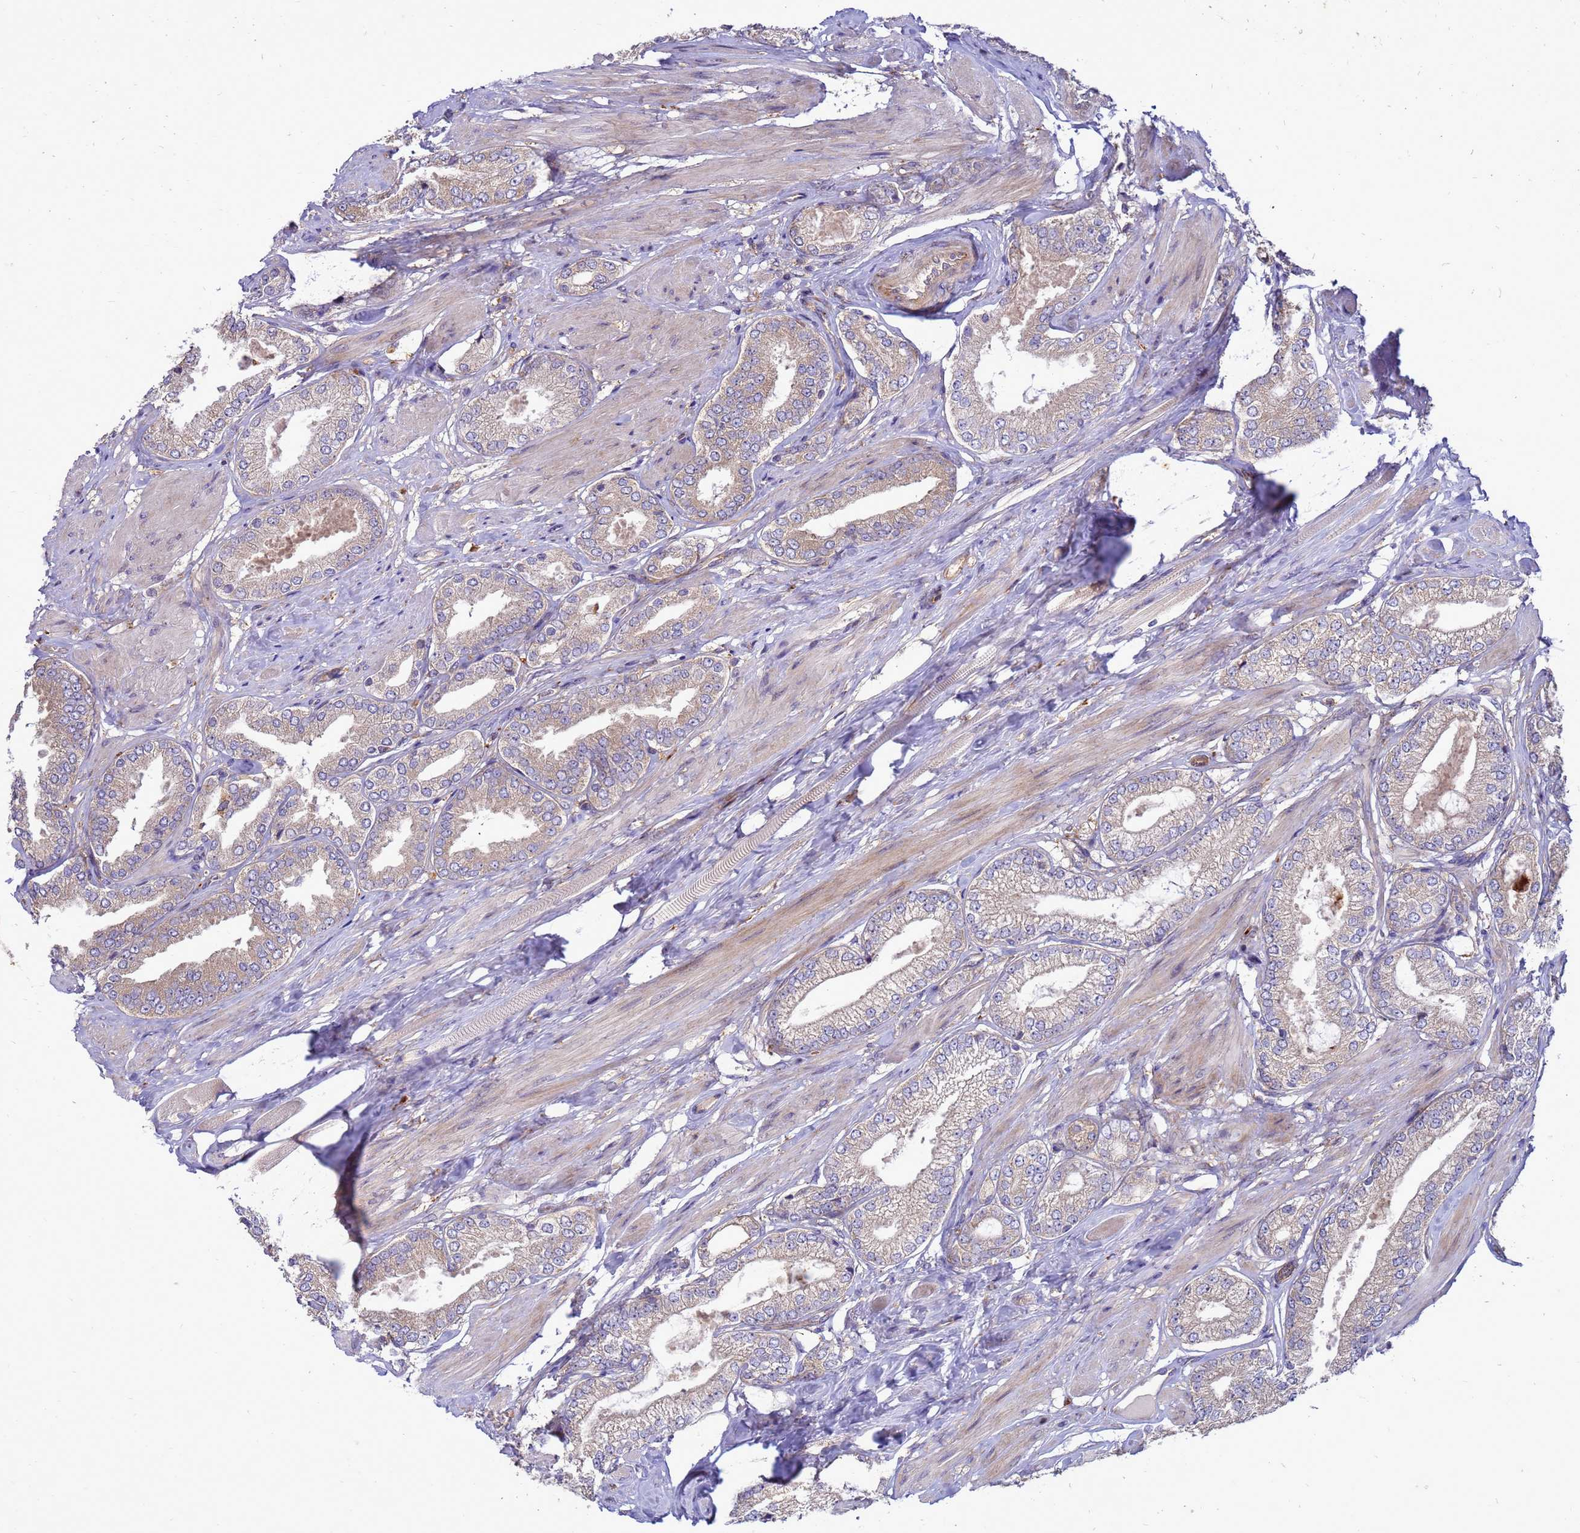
{"staining": {"intensity": "weak", "quantity": "<25%", "location": "cytoplasmic/membranous"}, "tissue": "prostate cancer", "cell_type": "Tumor cells", "image_type": "cancer", "snomed": [{"axis": "morphology", "description": "Adenocarcinoma, High grade"}, {"axis": "topography", "description": "Prostate and seminal vesicle, NOS"}], "caption": "Tumor cells are negative for protein expression in human prostate cancer.", "gene": "RNF215", "patient": {"sex": "male", "age": 64}}